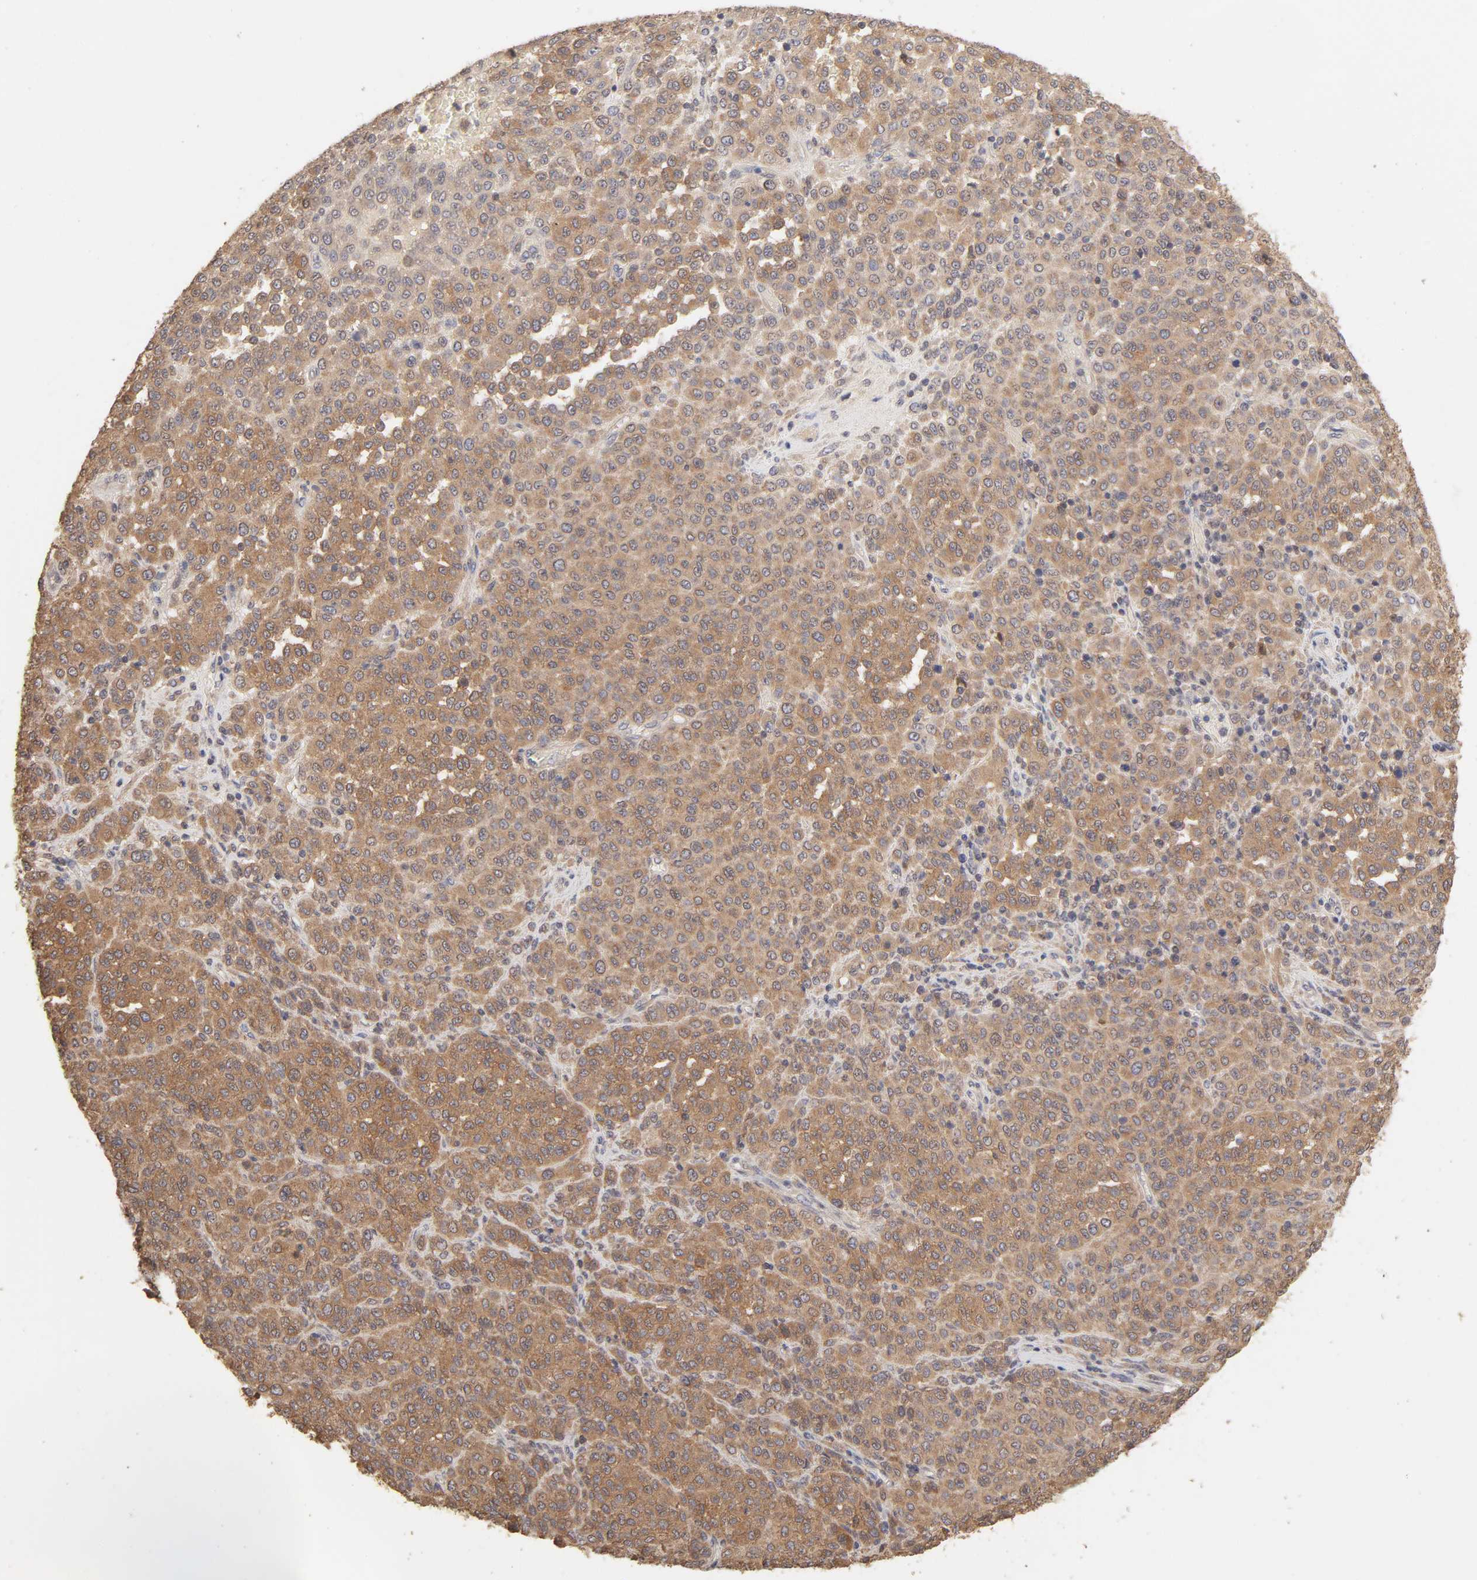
{"staining": {"intensity": "moderate", "quantity": ">75%", "location": "cytoplasmic/membranous"}, "tissue": "melanoma", "cell_type": "Tumor cells", "image_type": "cancer", "snomed": [{"axis": "morphology", "description": "Malignant melanoma, Metastatic site"}, {"axis": "topography", "description": "Pancreas"}], "caption": "Immunohistochemistry histopathology image of human malignant melanoma (metastatic site) stained for a protein (brown), which demonstrates medium levels of moderate cytoplasmic/membranous positivity in approximately >75% of tumor cells.", "gene": "AP1G2", "patient": {"sex": "female", "age": 30}}